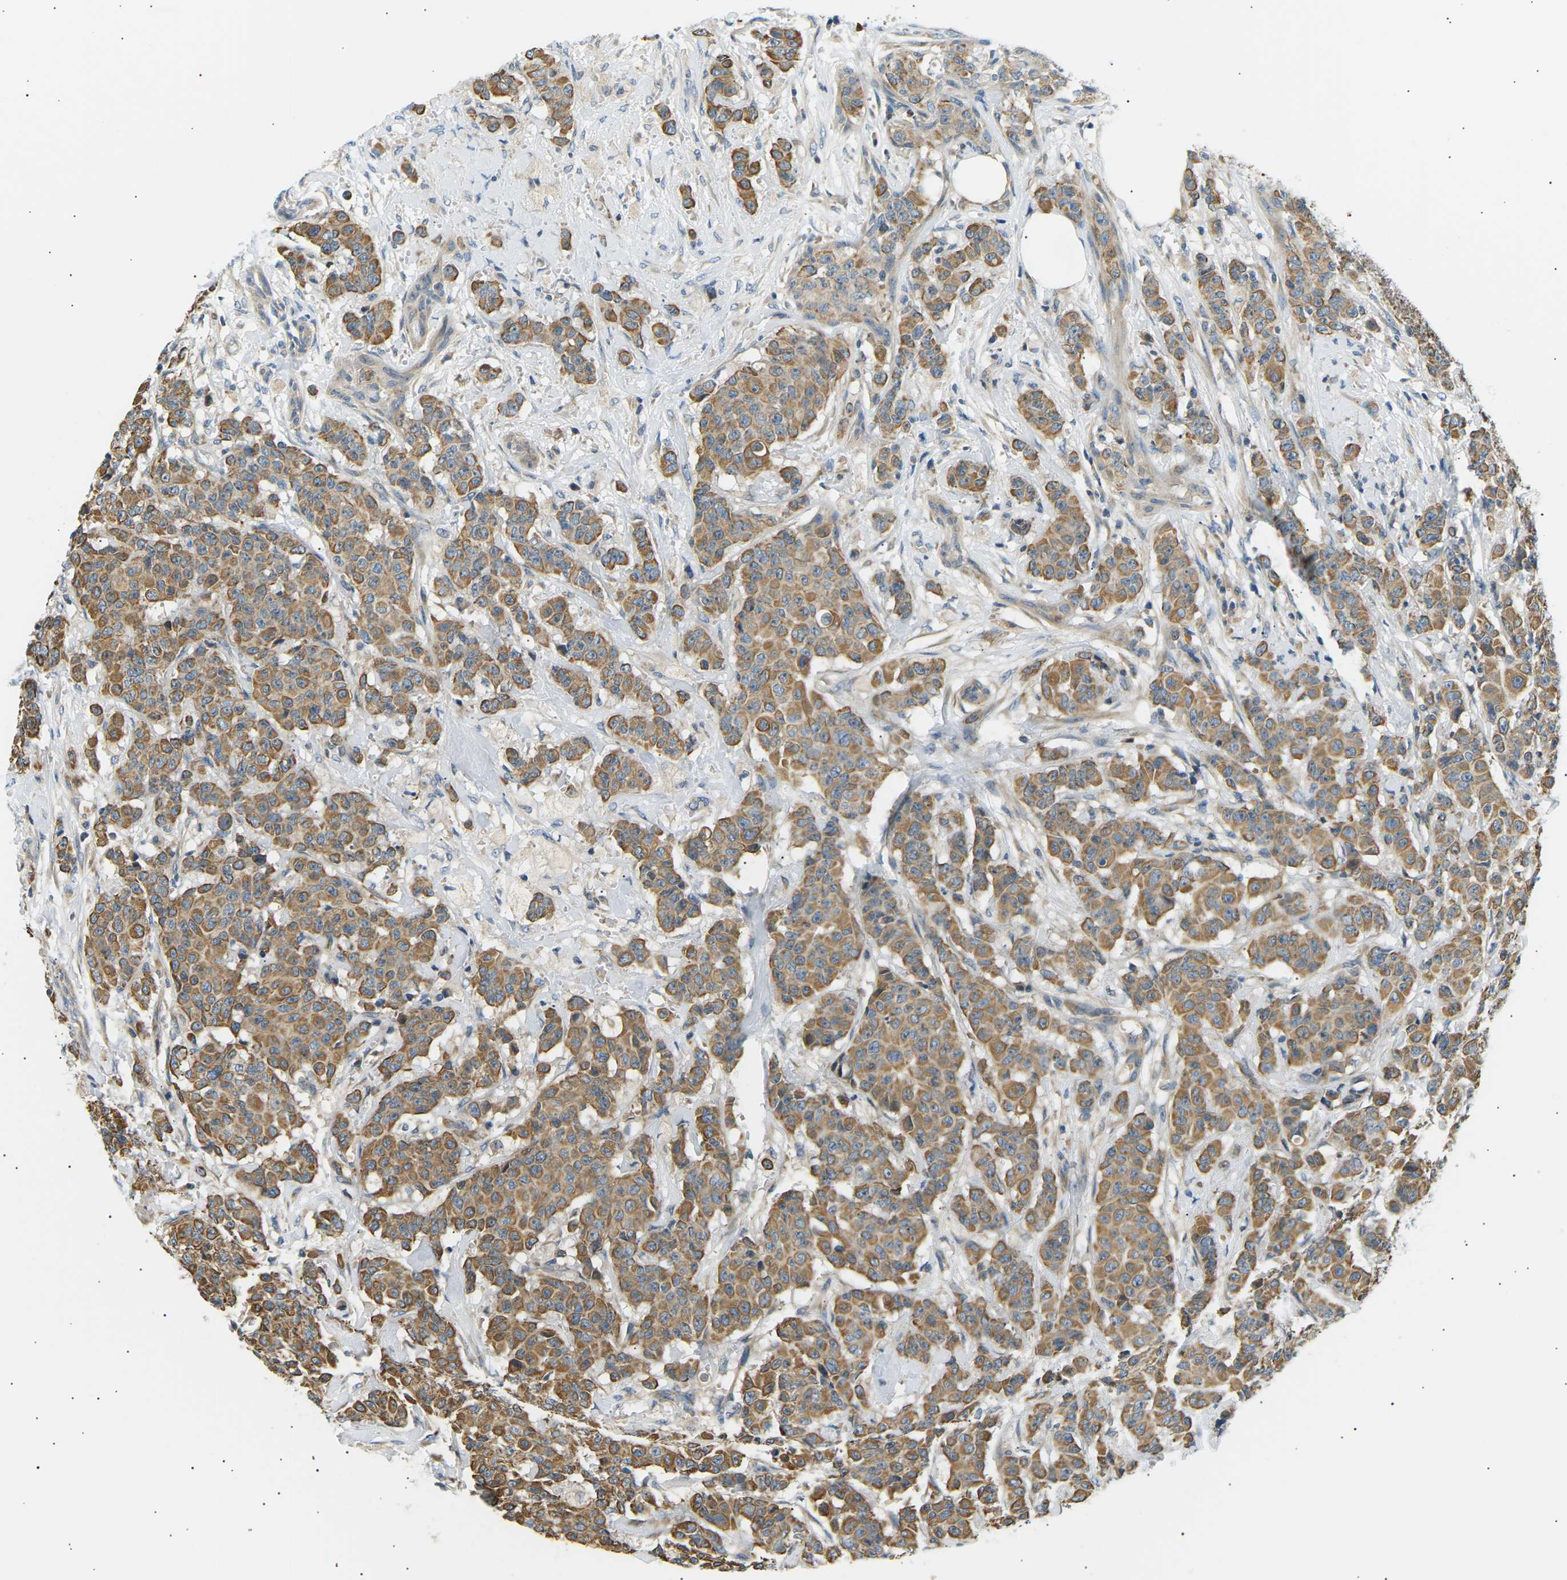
{"staining": {"intensity": "moderate", "quantity": ">75%", "location": "cytoplasmic/membranous"}, "tissue": "breast cancer", "cell_type": "Tumor cells", "image_type": "cancer", "snomed": [{"axis": "morphology", "description": "Normal tissue, NOS"}, {"axis": "morphology", "description": "Duct carcinoma"}, {"axis": "topography", "description": "Breast"}], "caption": "Immunohistochemistry (IHC) photomicrograph of neoplastic tissue: breast cancer stained using immunohistochemistry reveals medium levels of moderate protein expression localized specifically in the cytoplasmic/membranous of tumor cells, appearing as a cytoplasmic/membranous brown color.", "gene": "TBC1D8", "patient": {"sex": "female", "age": 40}}